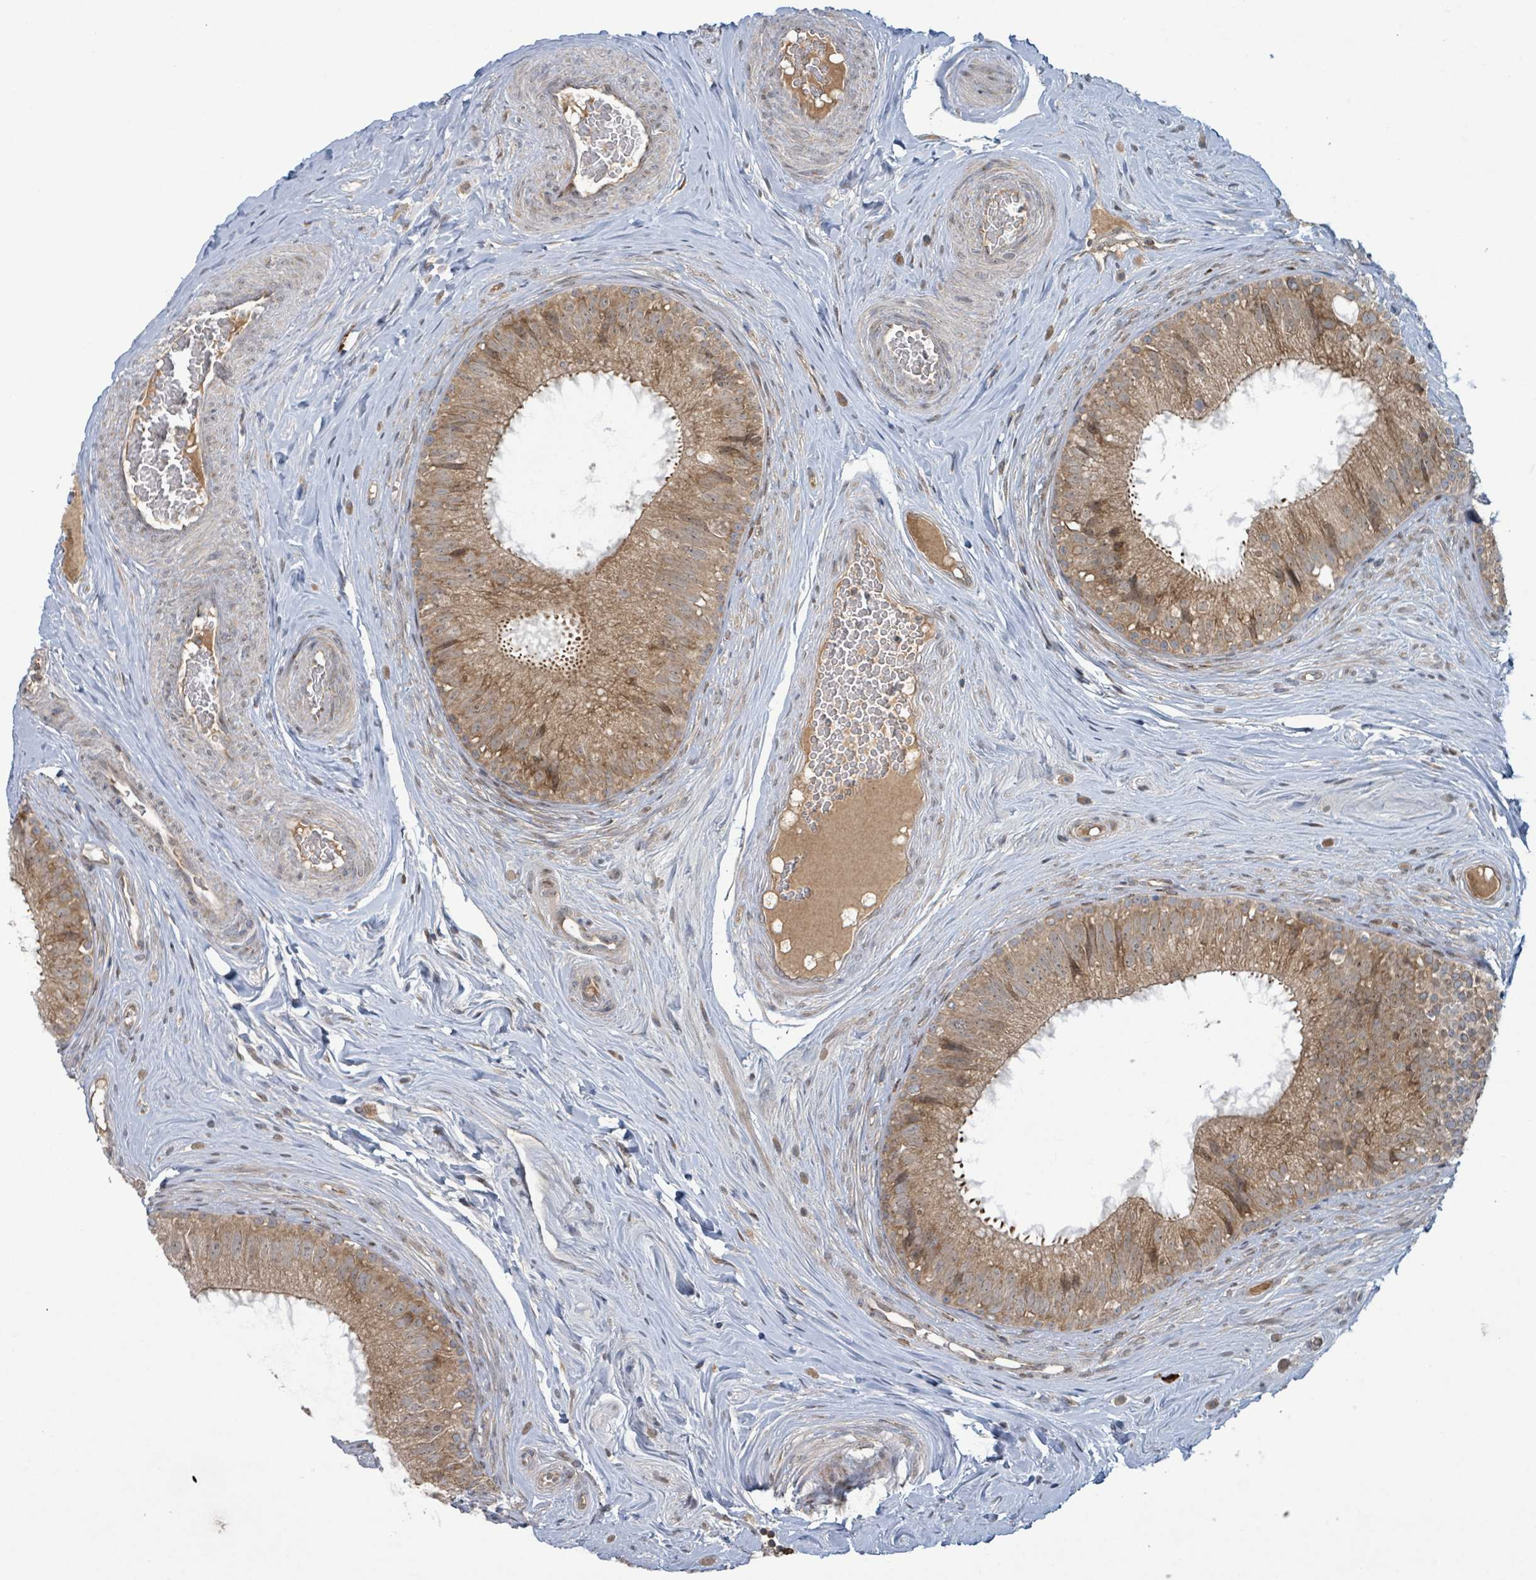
{"staining": {"intensity": "moderate", "quantity": ">75%", "location": "cytoplasmic/membranous"}, "tissue": "epididymis", "cell_type": "Glandular cells", "image_type": "normal", "snomed": [{"axis": "morphology", "description": "Normal tissue, NOS"}, {"axis": "topography", "description": "Epididymis"}], "caption": "A micrograph of human epididymis stained for a protein displays moderate cytoplasmic/membranous brown staining in glandular cells.", "gene": "OR51E1", "patient": {"sex": "male", "age": 34}}